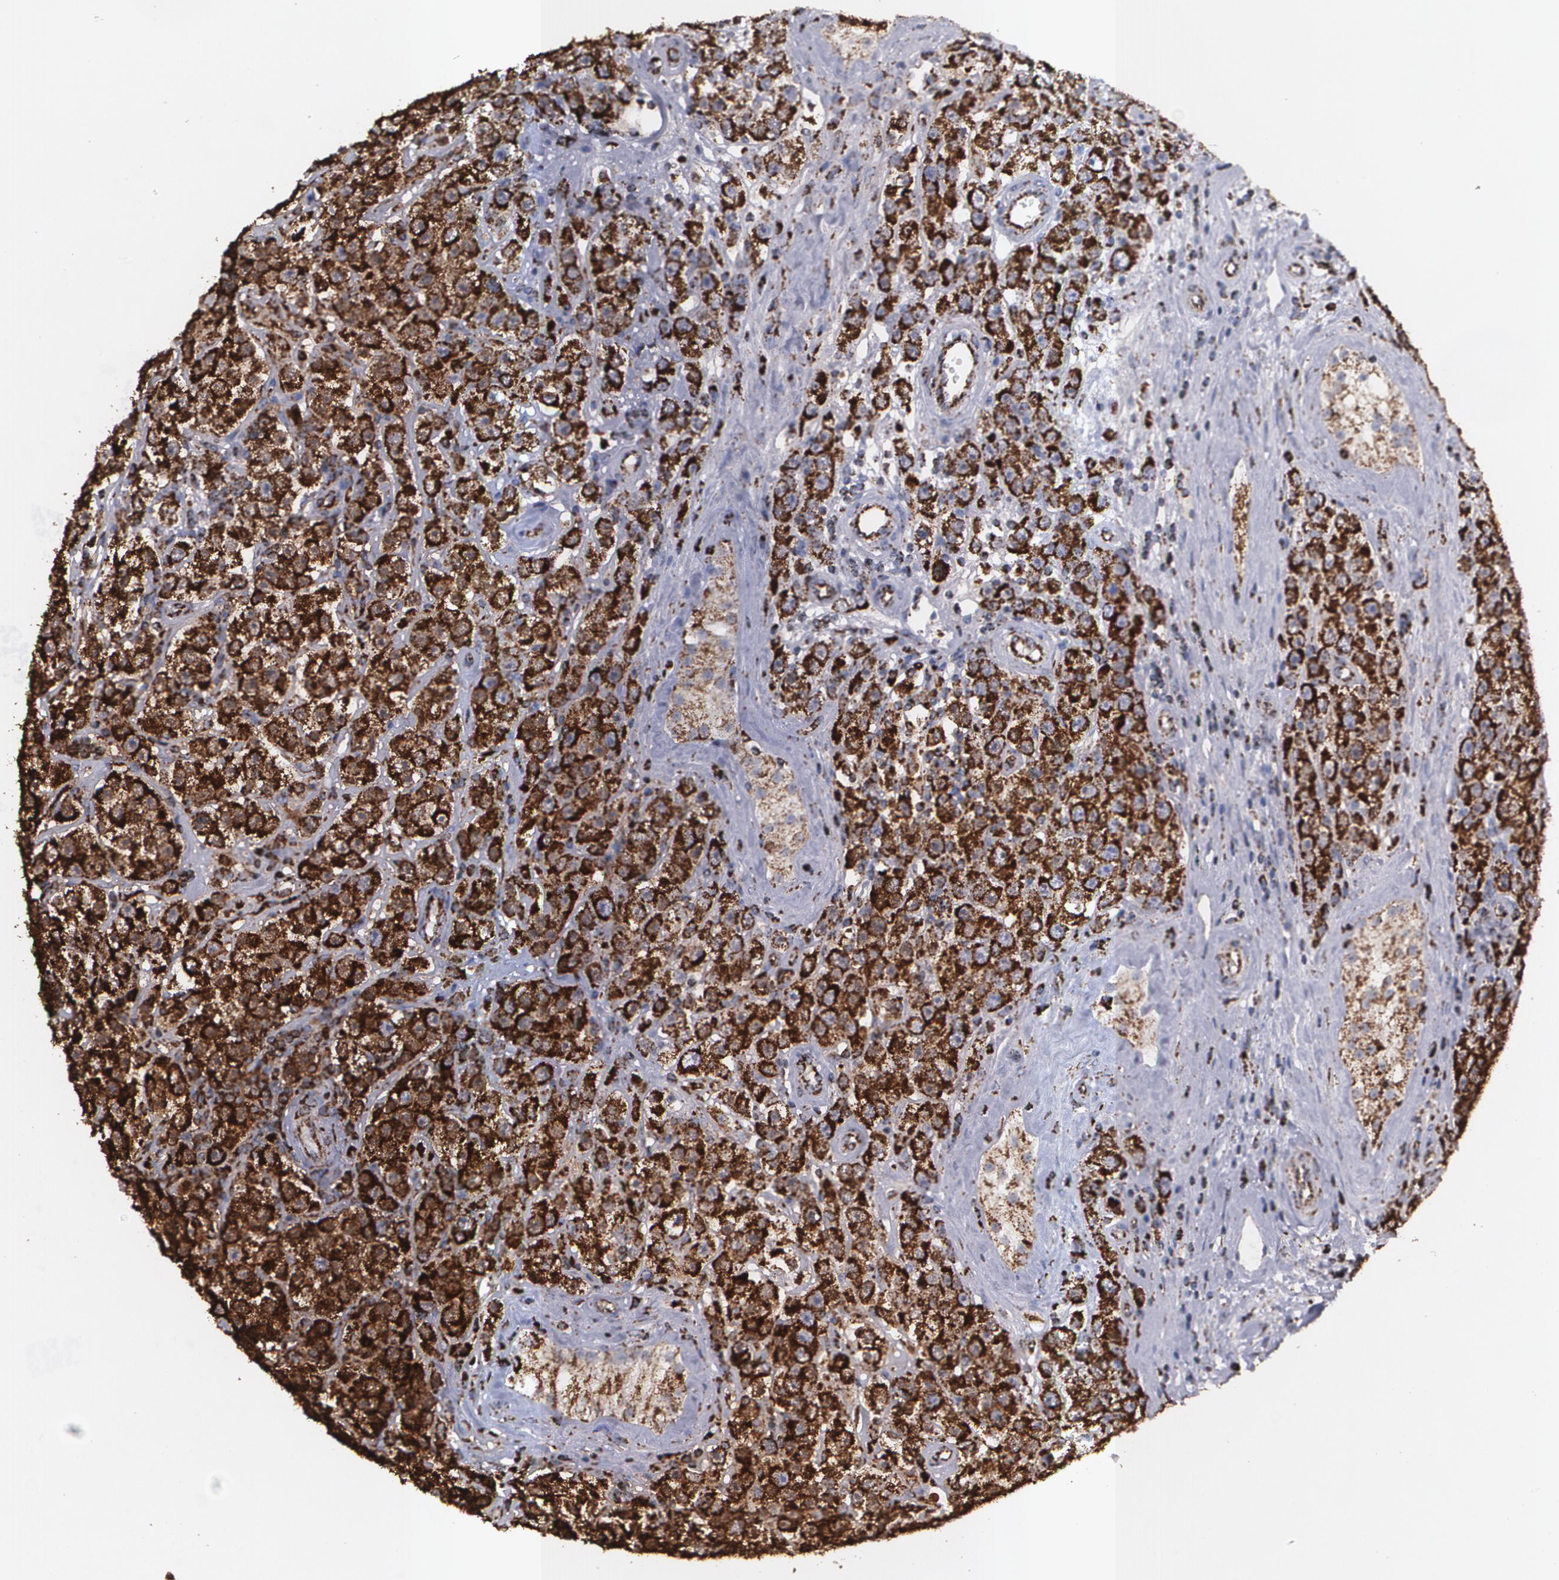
{"staining": {"intensity": "strong", "quantity": ">75%", "location": "cytoplasmic/membranous"}, "tissue": "testis cancer", "cell_type": "Tumor cells", "image_type": "cancer", "snomed": [{"axis": "morphology", "description": "Seminoma, NOS"}, {"axis": "topography", "description": "Testis"}], "caption": "This is a photomicrograph of immunohistochemistry (IHC) staining of testis cancer, which shows strong expression in the cytoplasmic/membranous of tumor cells.", "gene": "HSPD1", "patient": {"sex": "male", "age": 52}}